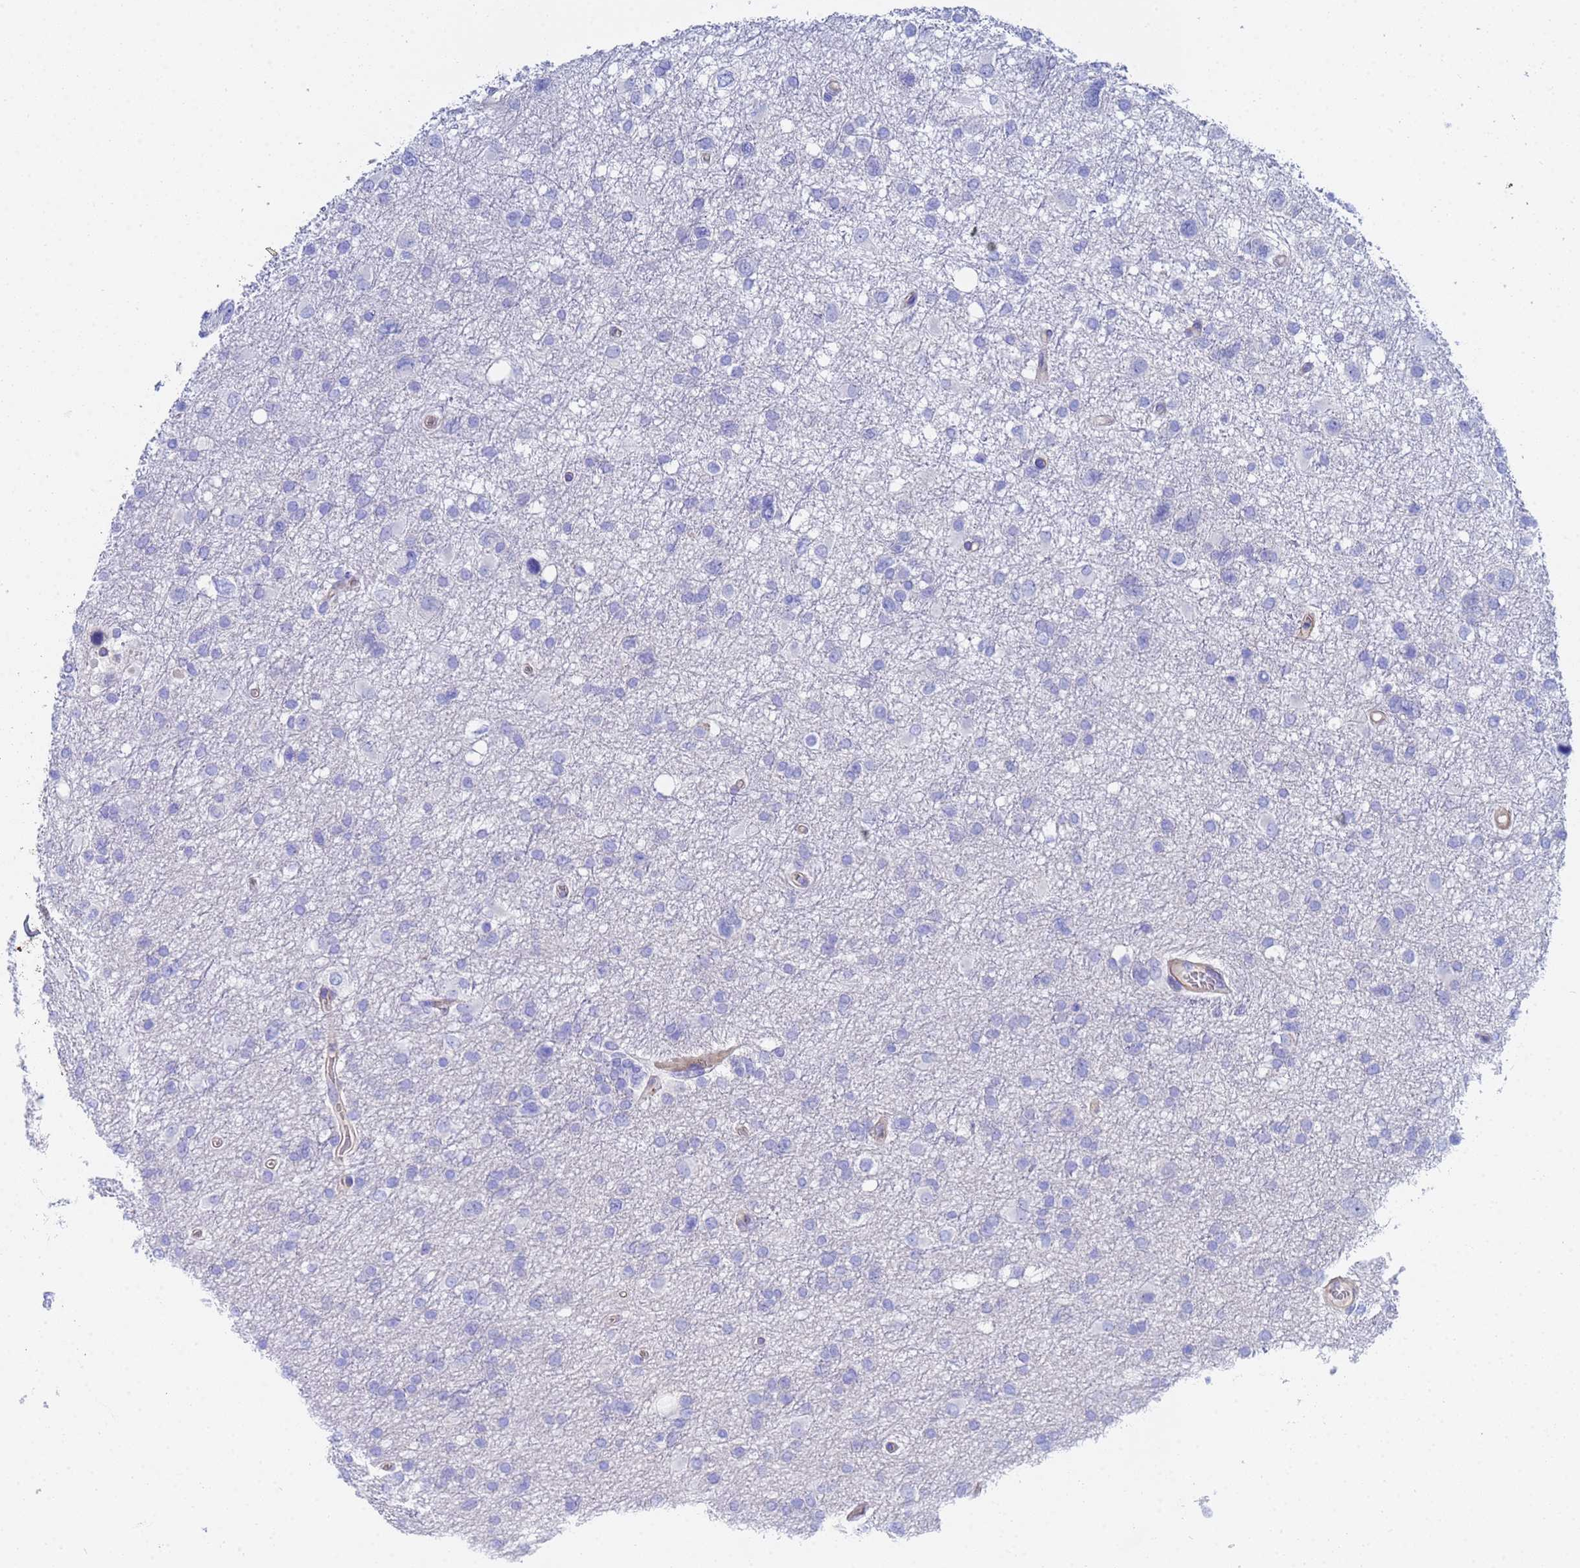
{"staining": {"intensity": "negative", "quantity": "none", "location": "none"}, "tissue": "glioma", "cell_type": "Tumor cells", "image_type": "cancer", "snomed": [{"axis": "morphology", "description": "Glioma, malignant, High grade"}, {"axis": "topography", "description": "Brain"}], "caption": "High magnification brightfield microscopy of glioma stained with DAB (3,3'-diaminobenzidine) (brown) and counterstained with hematoxylin (blue): tumor cells show no significant expression.", "gene": "CST4", "patient": {"sex": "male", "age": 61}}